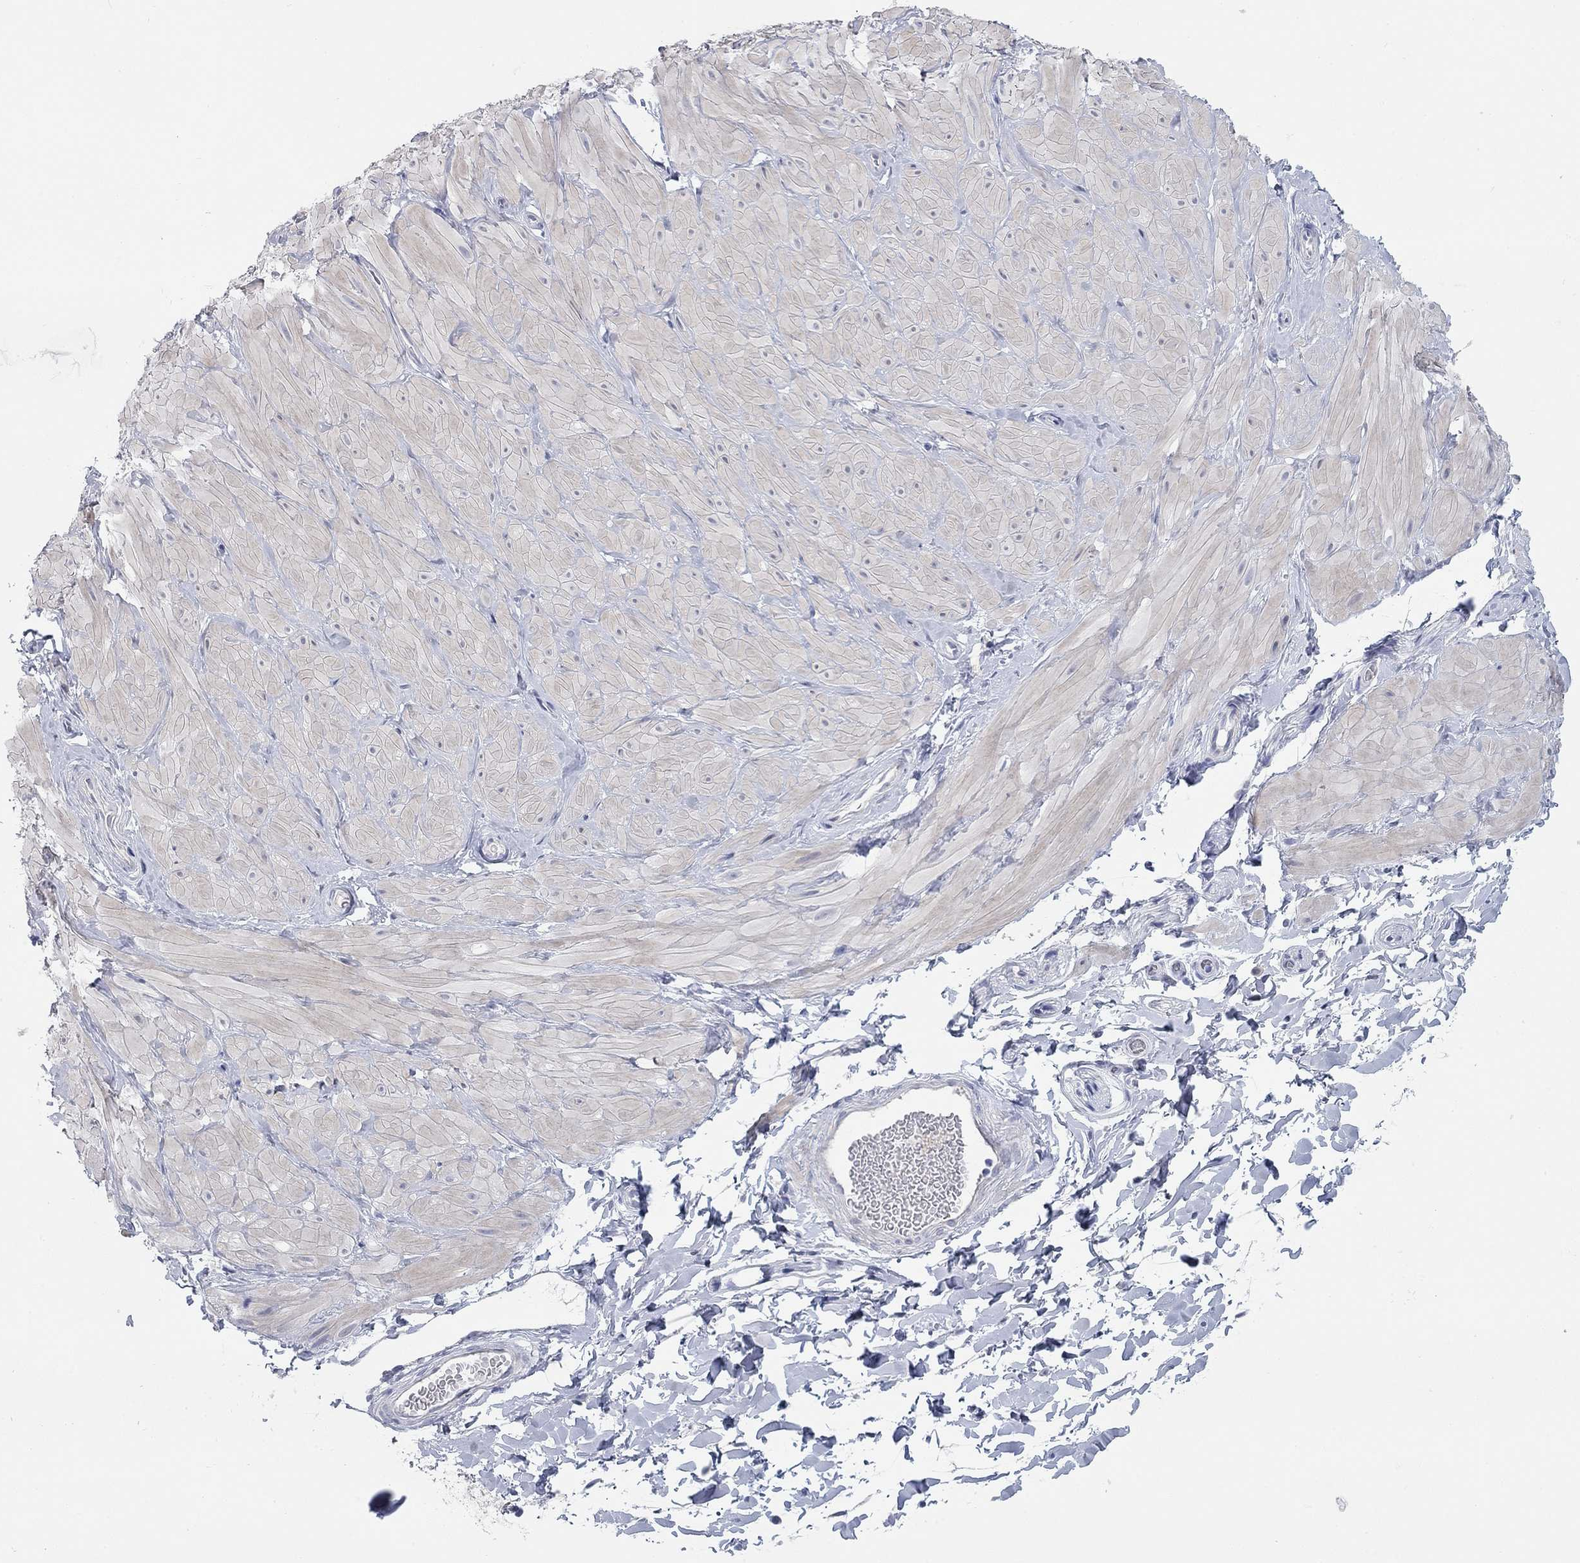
{"staining": {"intensity": "negative", "quantity": "none", "location": "none"}, "tissue": "soft tissue", "cell_type": "Fibroblasts", "image_type": "normal", "snomed": [{"axis": "morphology", "description": "Normal tissue, NOS"}, {"axis": "topography", "description": "Smooth muscle"}, {"axis": "topography", "description": "Peripheral nerve tissue"}], "caption": "The IHC image has no significant positivity in fibroblasts of soft tissue. (Brightfield microscopy of DAB (3,3'-diaminobenzidine) immunohistochemistry at high magnification).", "gene": "WASF3", "patient": {"sex": "male", "age": 22}}